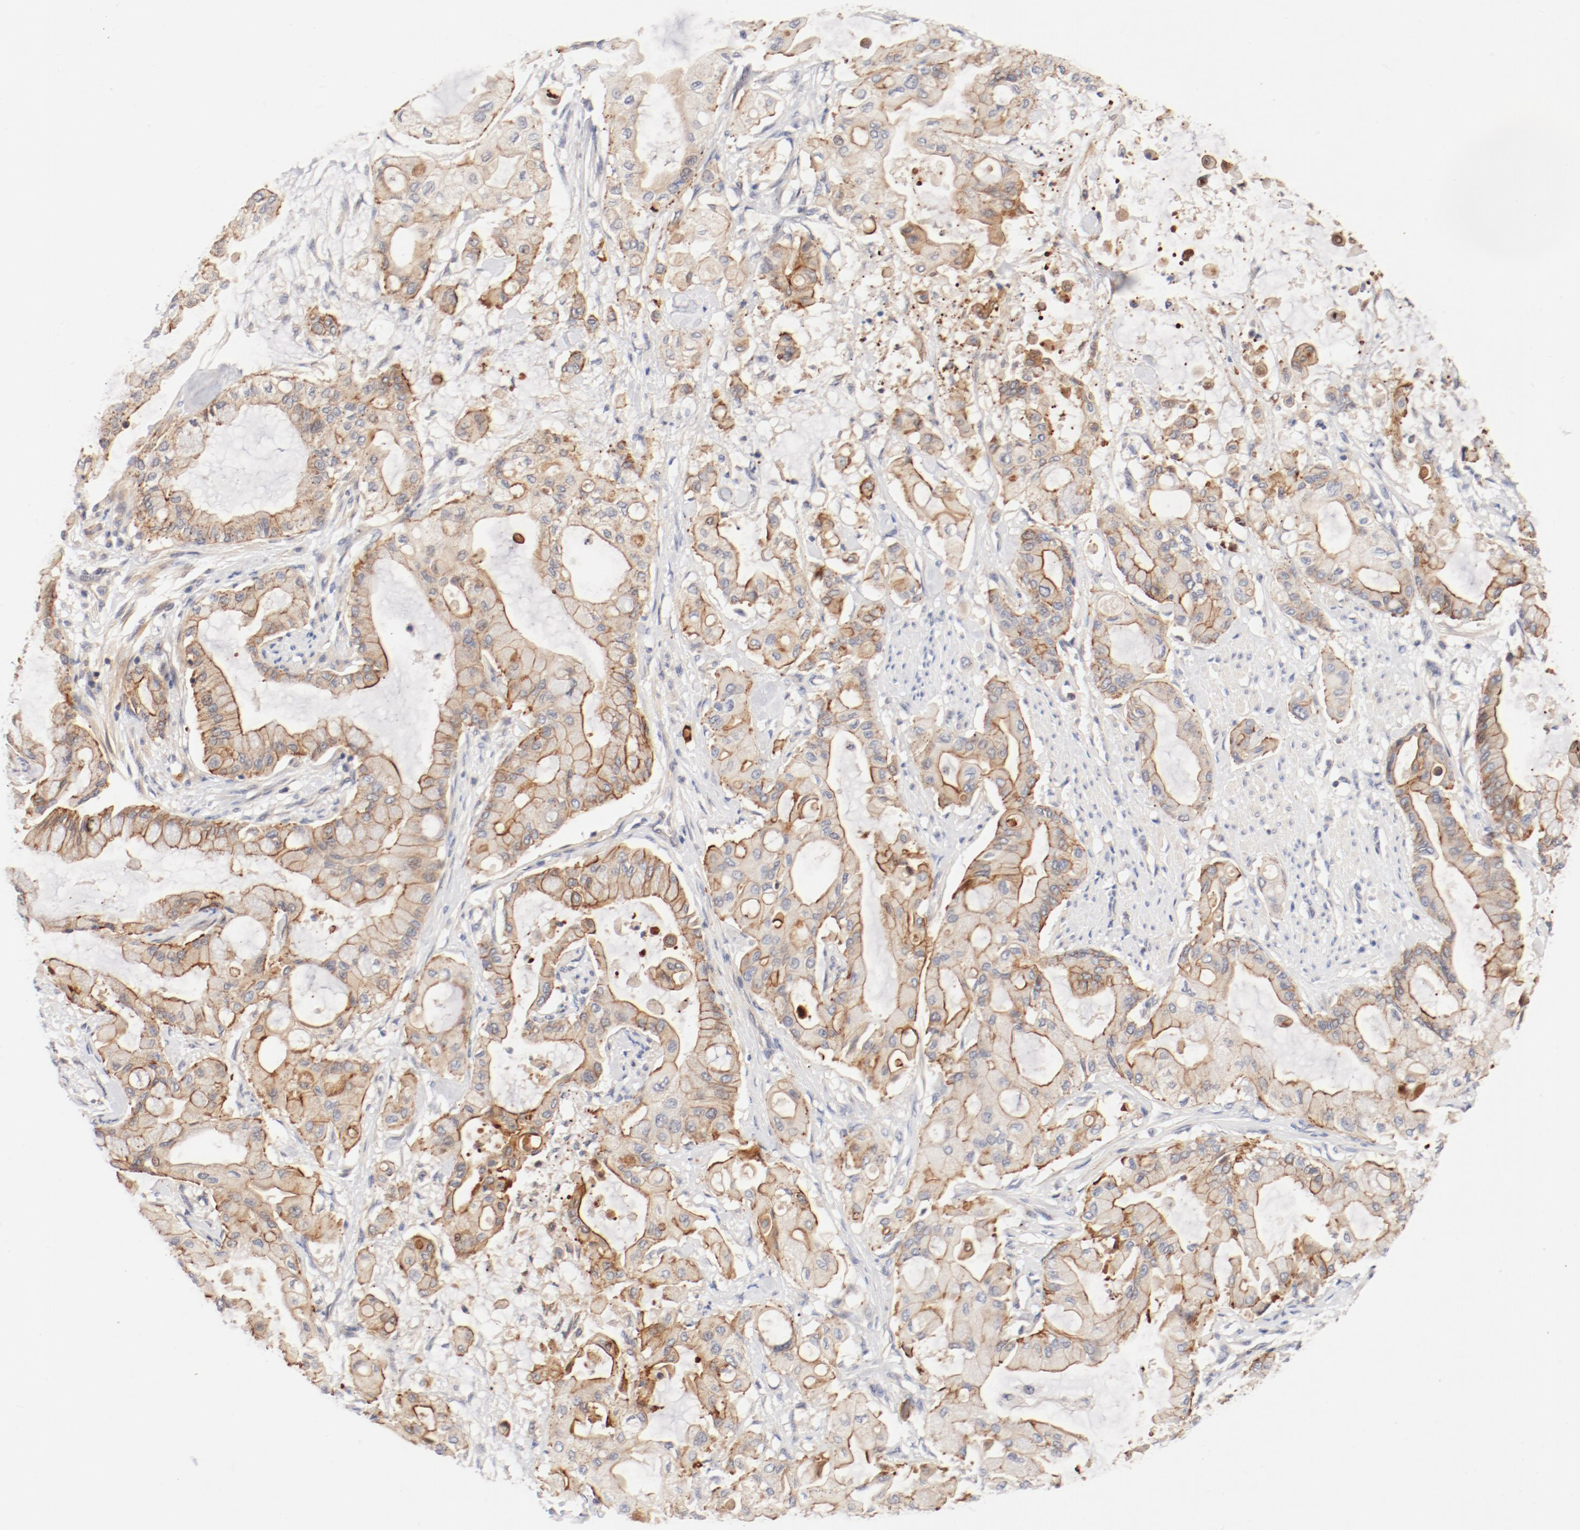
{"staining": {"intensity": "moderate", "quantity": ">75%", "location": "cytoplasmic/membranous"}, "tissue": "pancreatic cancer", "cell_type": "Tumor cells", "image_type": "cancer", "snomed": [{"axis": "morphology", "description": "Adenocarcinoma, NOS"}, {"axis": "morphology", "description": "Adenocarcinoma, metastatic, NOS"}, {"axis": "topography", "description": "Lymph node"}, {"axis": "topography", "description": "Pancreas"}, {"axis": "topography", "description": "Duodenum"}], "caption": "Immunohistochemical staining of pancreatic cancer (metastatic adenocarcinoma) demonstrates medium levels of moderate cytoplasmic/membranous protein staining in about >75% of tumor cells. The staining is performed using DAB (3,3'-diaminobenzidine) brown chromogen to label protein expression. The nuclei are counter-stained blue using hematoxylin.", "gene": "ZNF267", "patient": {"sex": "female", "age": 64}}